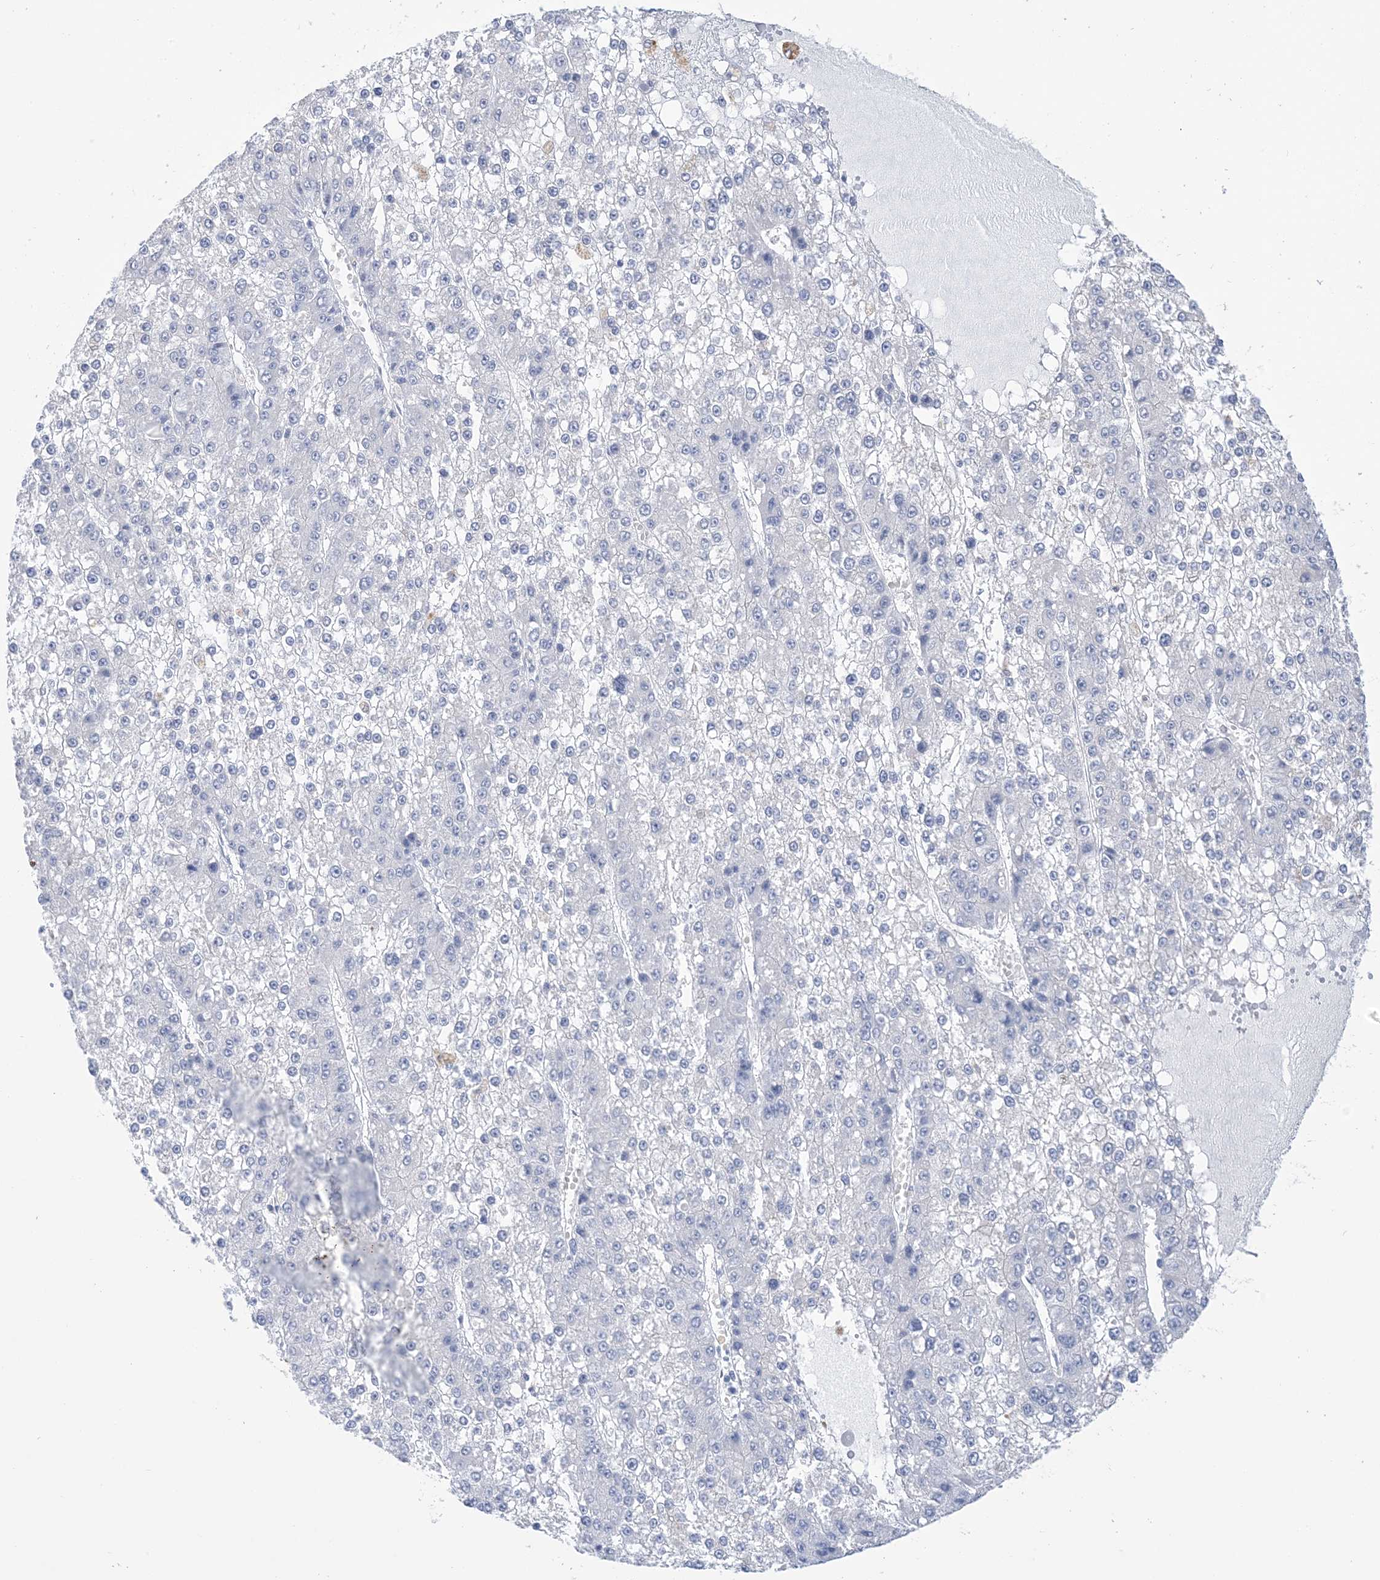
{"staining": {"intensity": "negative", "quantity": "none", "location": "none"}, "tissue": "liver cancer", "cell_type": "Tumor cells", "image_type": "cancer", "snomed": [{"axis": "morphology", "description": "Carcinoma, Hepatocellular, NOS"}, {"axis": "topography", "description": "Liver"}], "caption": "Immunohistochemistry (IHC) micrograph of neoplastic tissue: human hepatocellular carcinoma (liver) stained with DAB (3,3'-diaminobenzidine) demonstrates no significant protein staining in tumor cells.", "gene": "DSC3", "patient": {"sex": "female", "age": 73}}